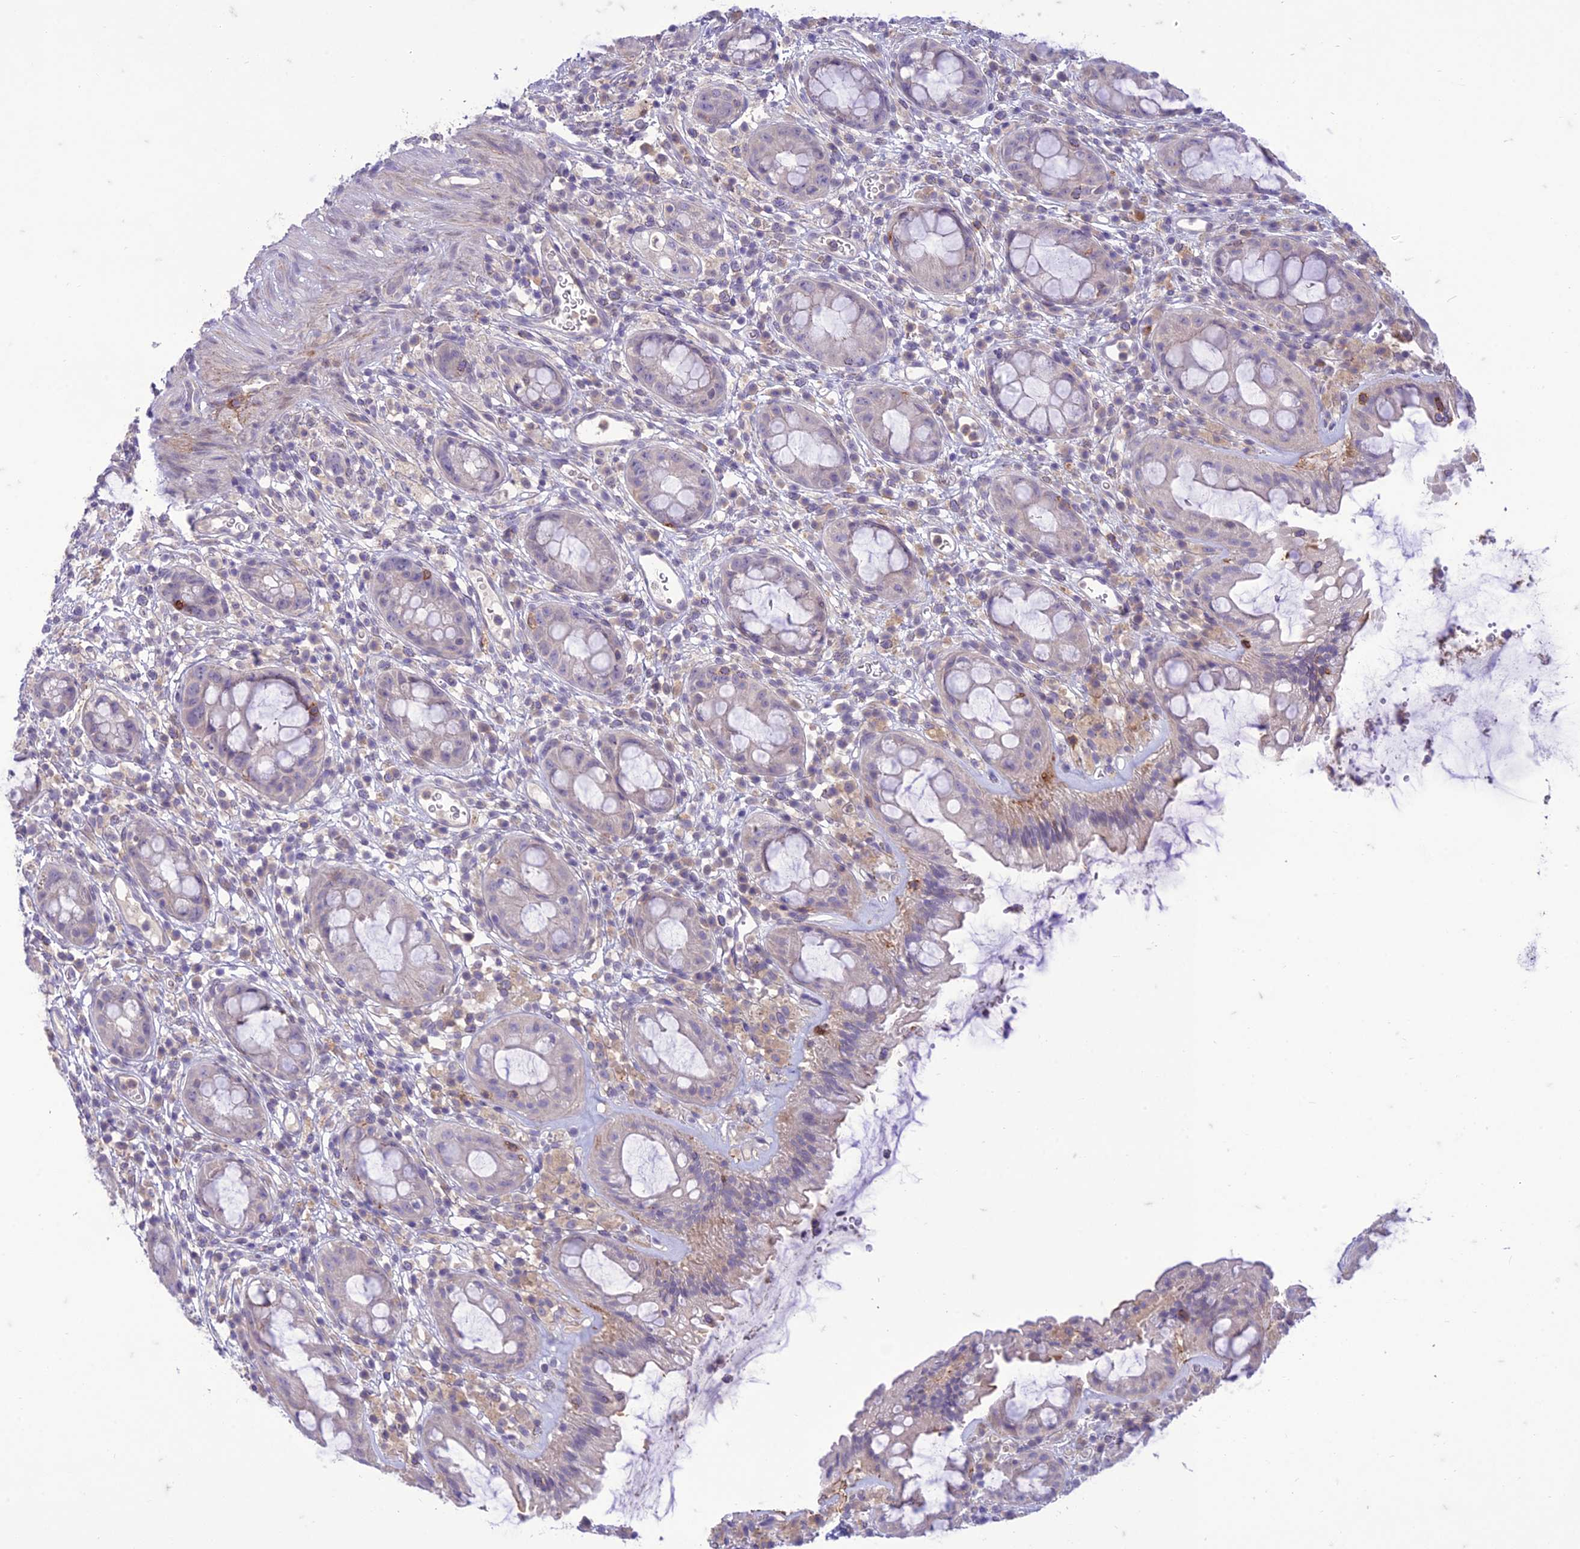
{"staining": {"intensity": "negative", "quantity": "none", "location": "none"}, "tissue": "rectum", "cell_type": "Glandular cells", "image_type": "normal", "snomed": [{"axis": "morphology", "description": "Normal tissue, NOS"}, {"axis": "topography", "description": "Rectum"}], "caption": "The micrograph shows no significant expression in glandular cells of rectum.", "gene": "ITGAE", "patient": {"sex": "female", "age": 57}}